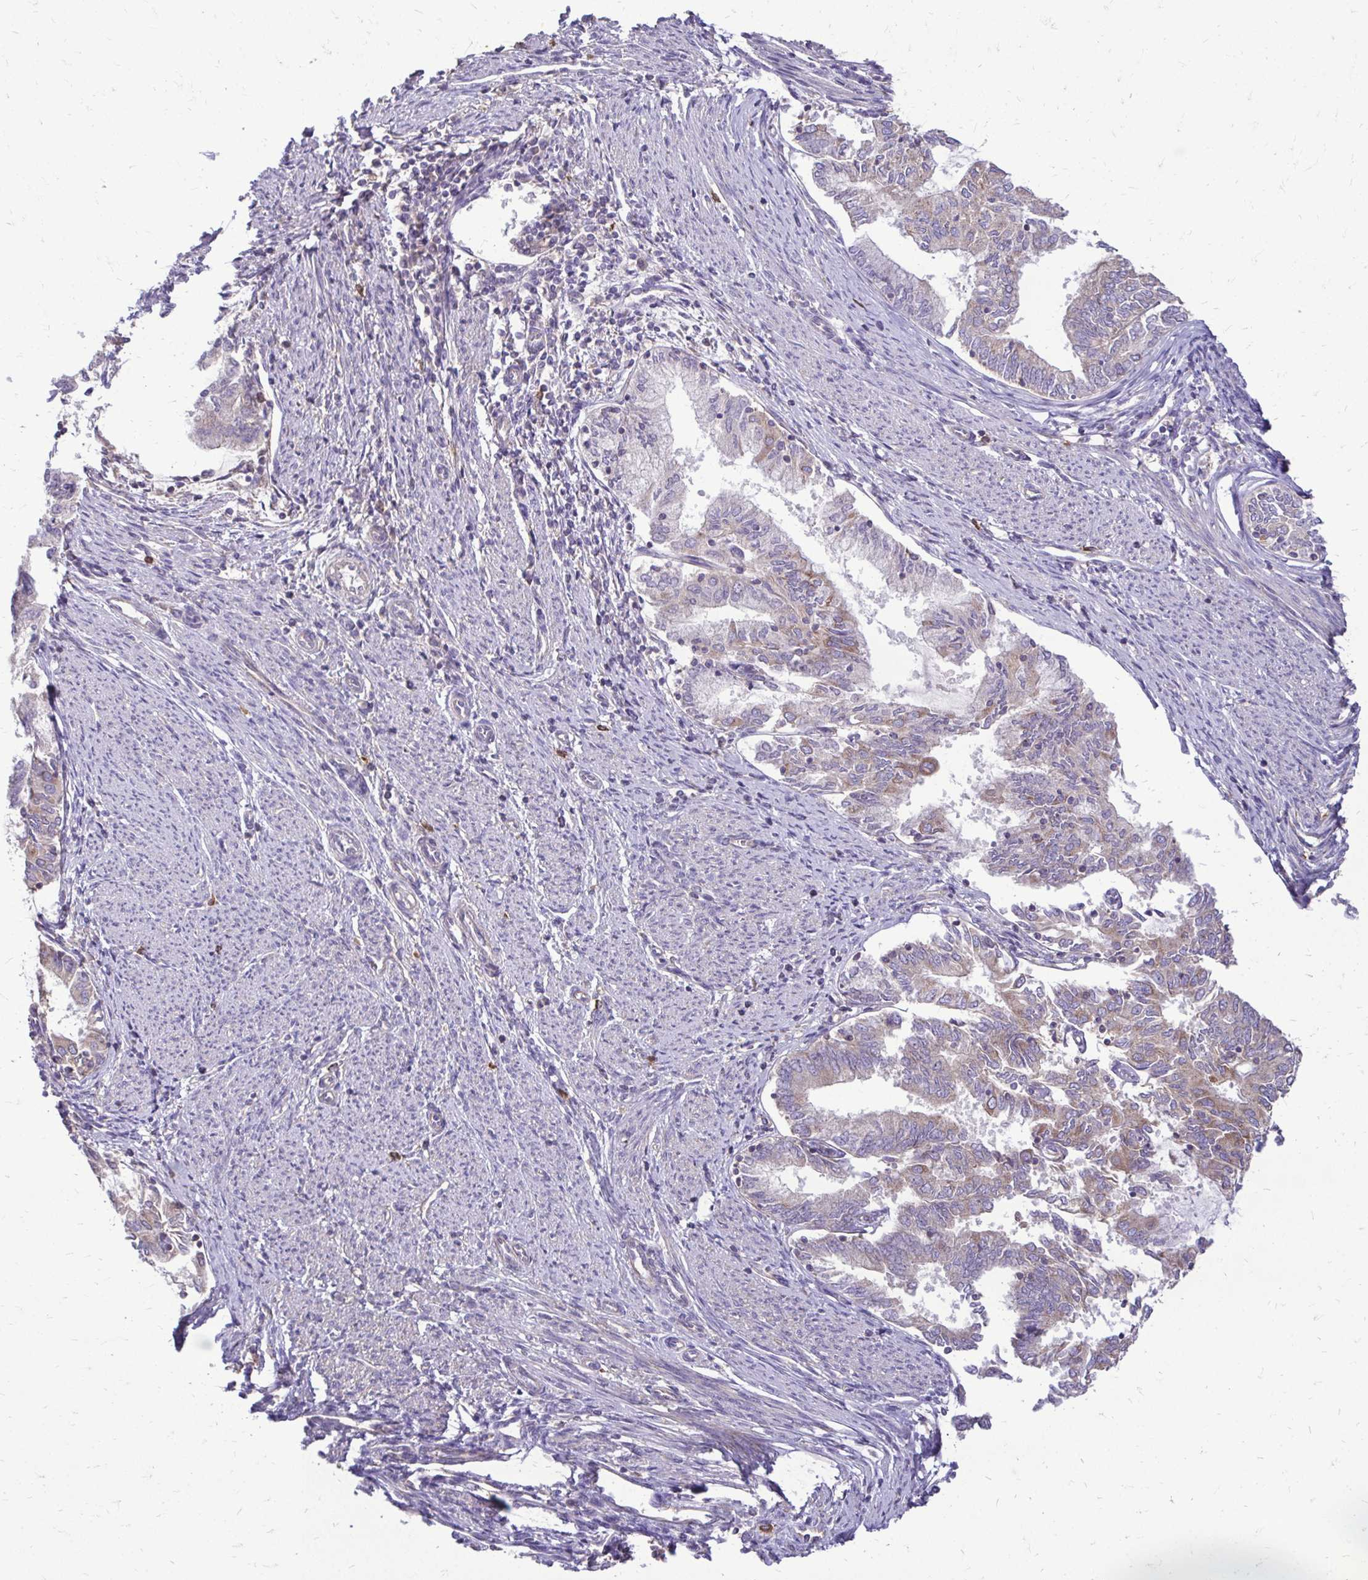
{"staining": {"intensity": "weak", "quantity": "25%-75%", "location": "cytoplasmic/membranous"}, "tissue": "endometrial cancer", "cell_type": "Tumor cells", "image_type": "cancer", "snomed": [{"axis": "morphology", "description": "Adenocarcinoma, NOS"}, {"axis": "topography", "description": "Endometrium"}], "caption": "Immunohistochemical staining of human endometrial cancer (adenocarcinoma) shows weak cytoplasmic/membranous protein staining in approximately 25%-75% of tumor cells. Using DAB (brown) and hematoxylin (blue) stains, captured at high magnification using brightfield microscopy.", "gene": "FMR1", "patient": {"sex": "female", "age": 79}}